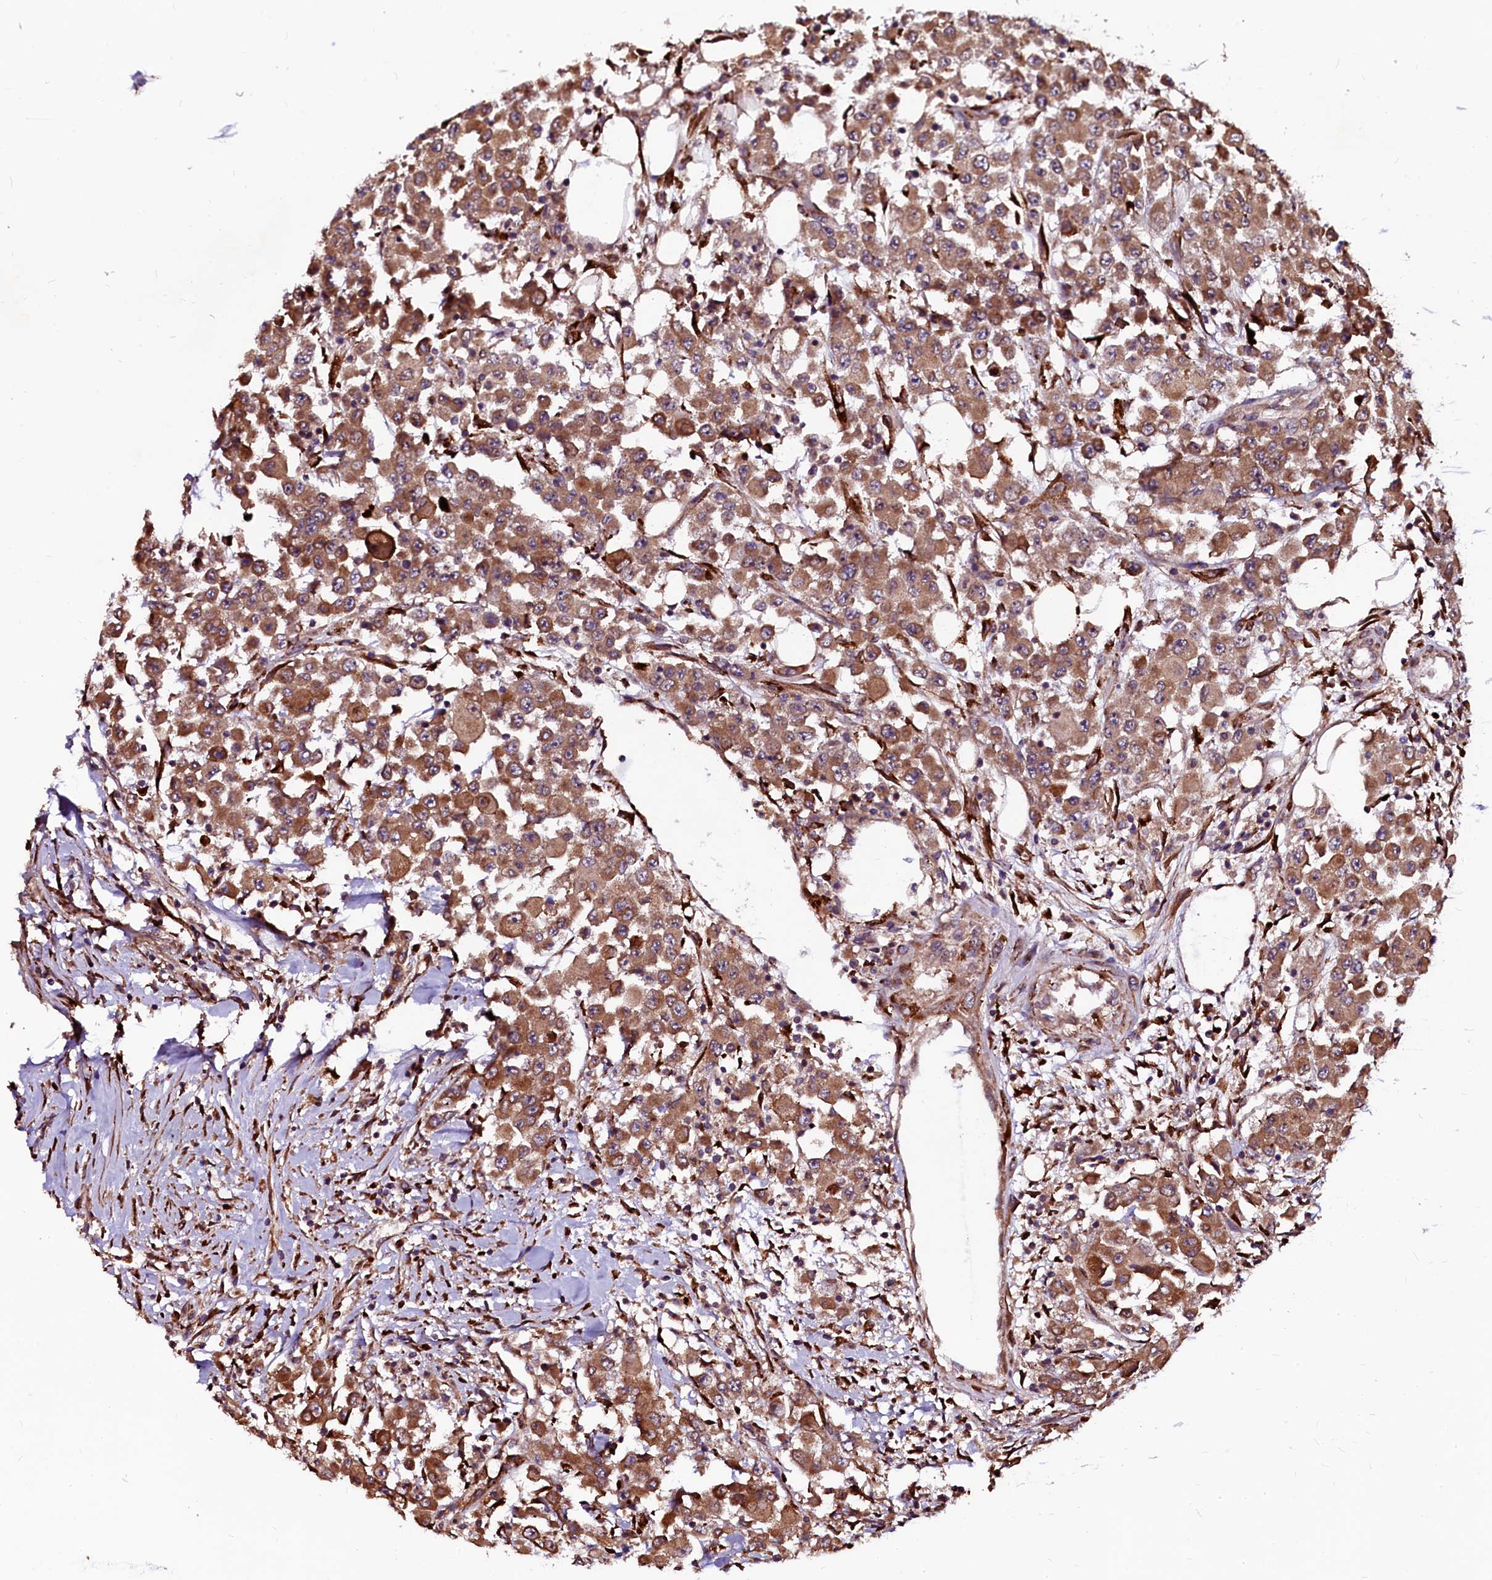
{"staining": {"intensity": "moderate", "quantity": ">75%", "location": "cytoplasmic/membranous"}, "tissue": "colorectal cancer", "cell_type": "Tumor cells", "image_type": "cancer", "snomed": [{"axis": "morphology", "description": "Adenocarcinoma, NOS"}, {"axis": "topography", "description": "Colon"}], "caption": "Protein expression analysis of colorectal cancer (adenocarcinoma) exhibits moderate cytoplasmic/membranous expression in about >75% of tumor cells. (Brightfield microscopy of DAB IHC at high magnification).", "gene": "N4BP1", "patient": {"sex": "male", "age": 51}}